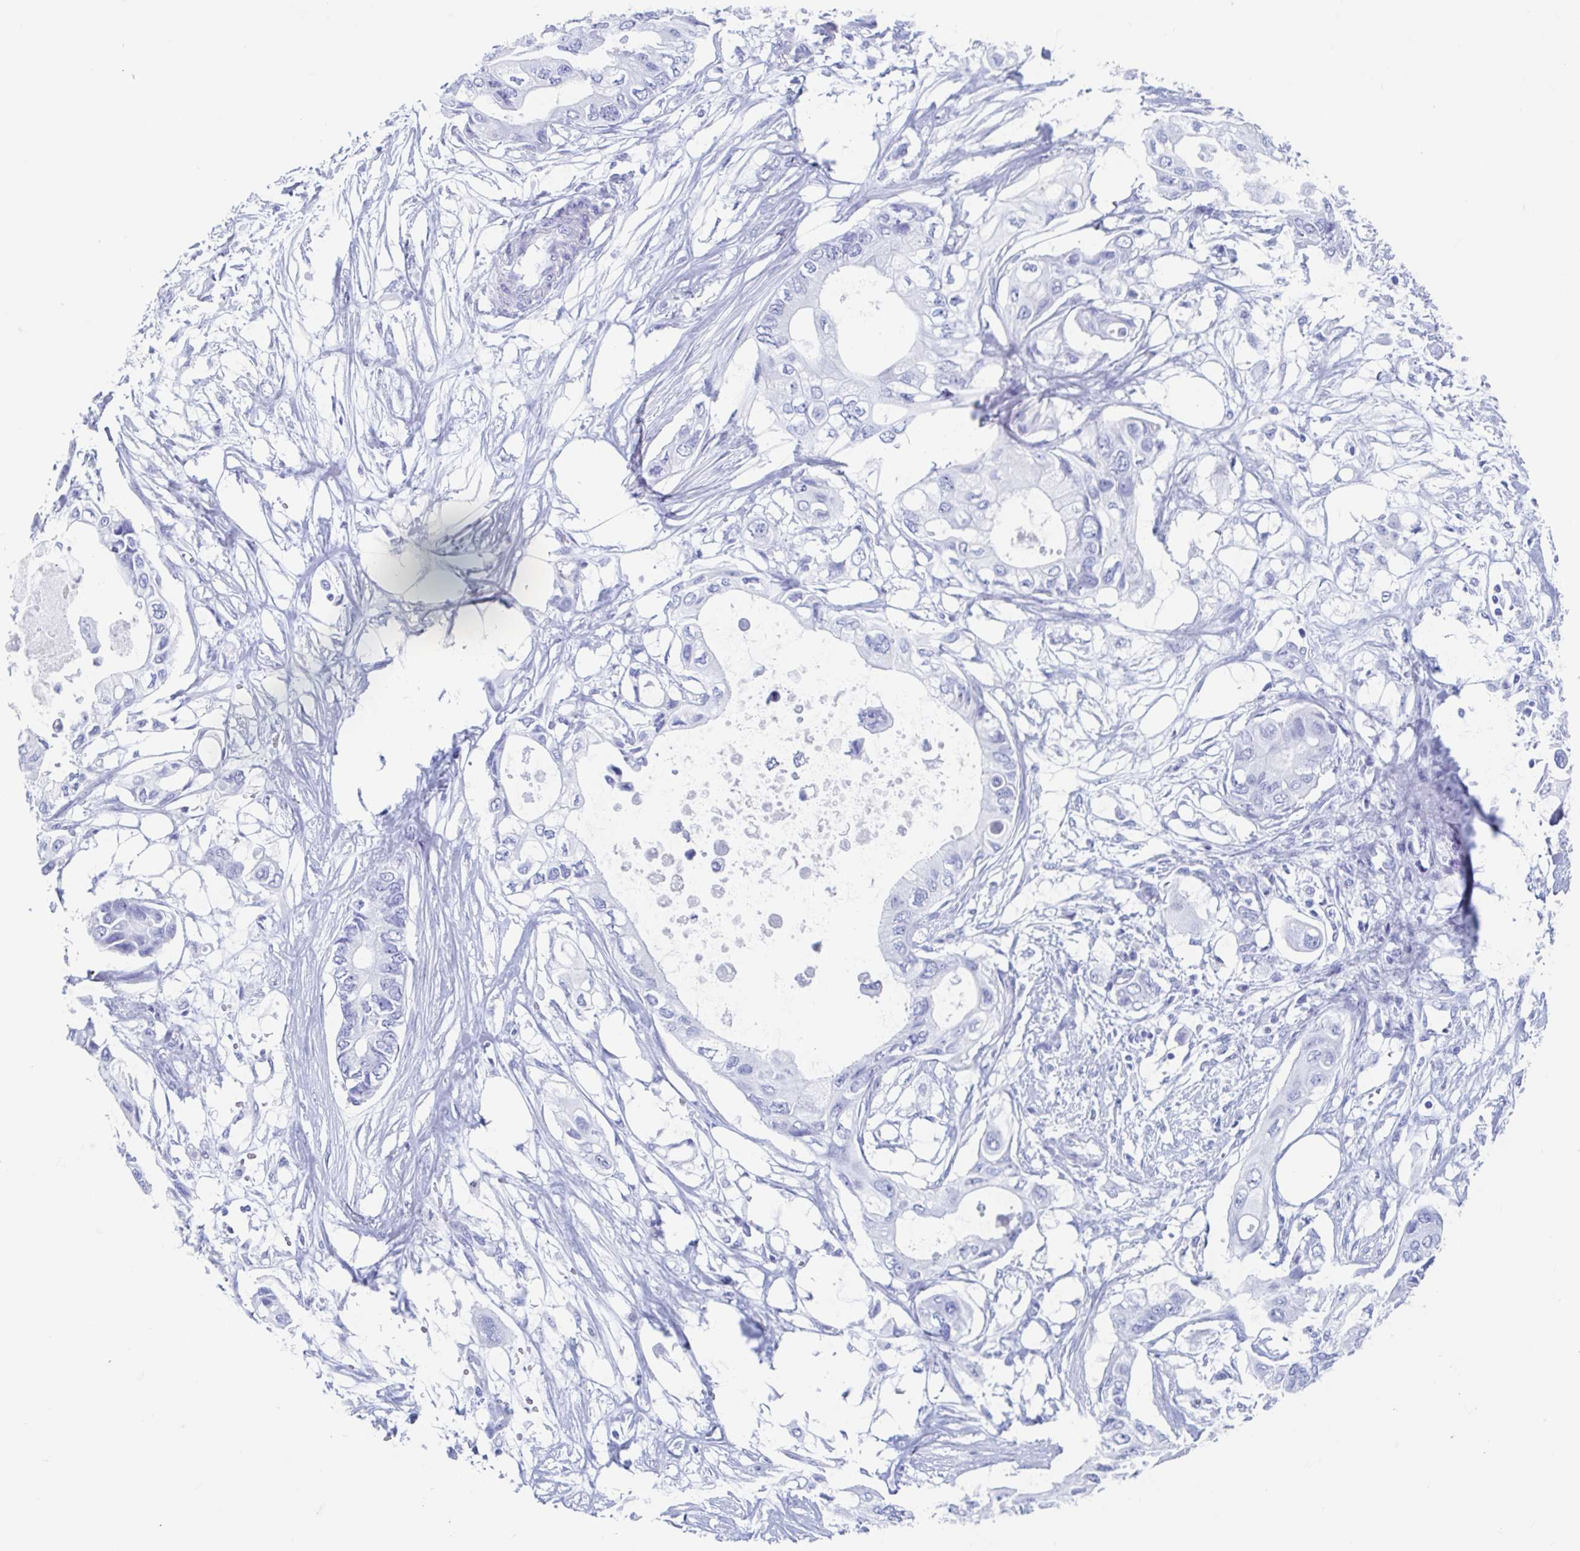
{"staining": {"intensity": "negative", "quantity": "none", "location": "none"}, "tissue": "pancreatic cancer", "cell_type": "Tumor cells", "image_type": "cancer", "snomed": [{"axis": "morphology", "description": "Adenocarcinoma, NOS"}, {"axis": "topography", "description": "Pancreas"}], "caption": "Pancreatic adenocarcinoma was stained to show a protein in brown. There is no significant expression in tumor cells. (DAB (3,3'-diaminobenzidine) IHC with hematoxylin counter stain).", "gene": "HDGFL1", "patient": {"sex": "female", "age": 63}}